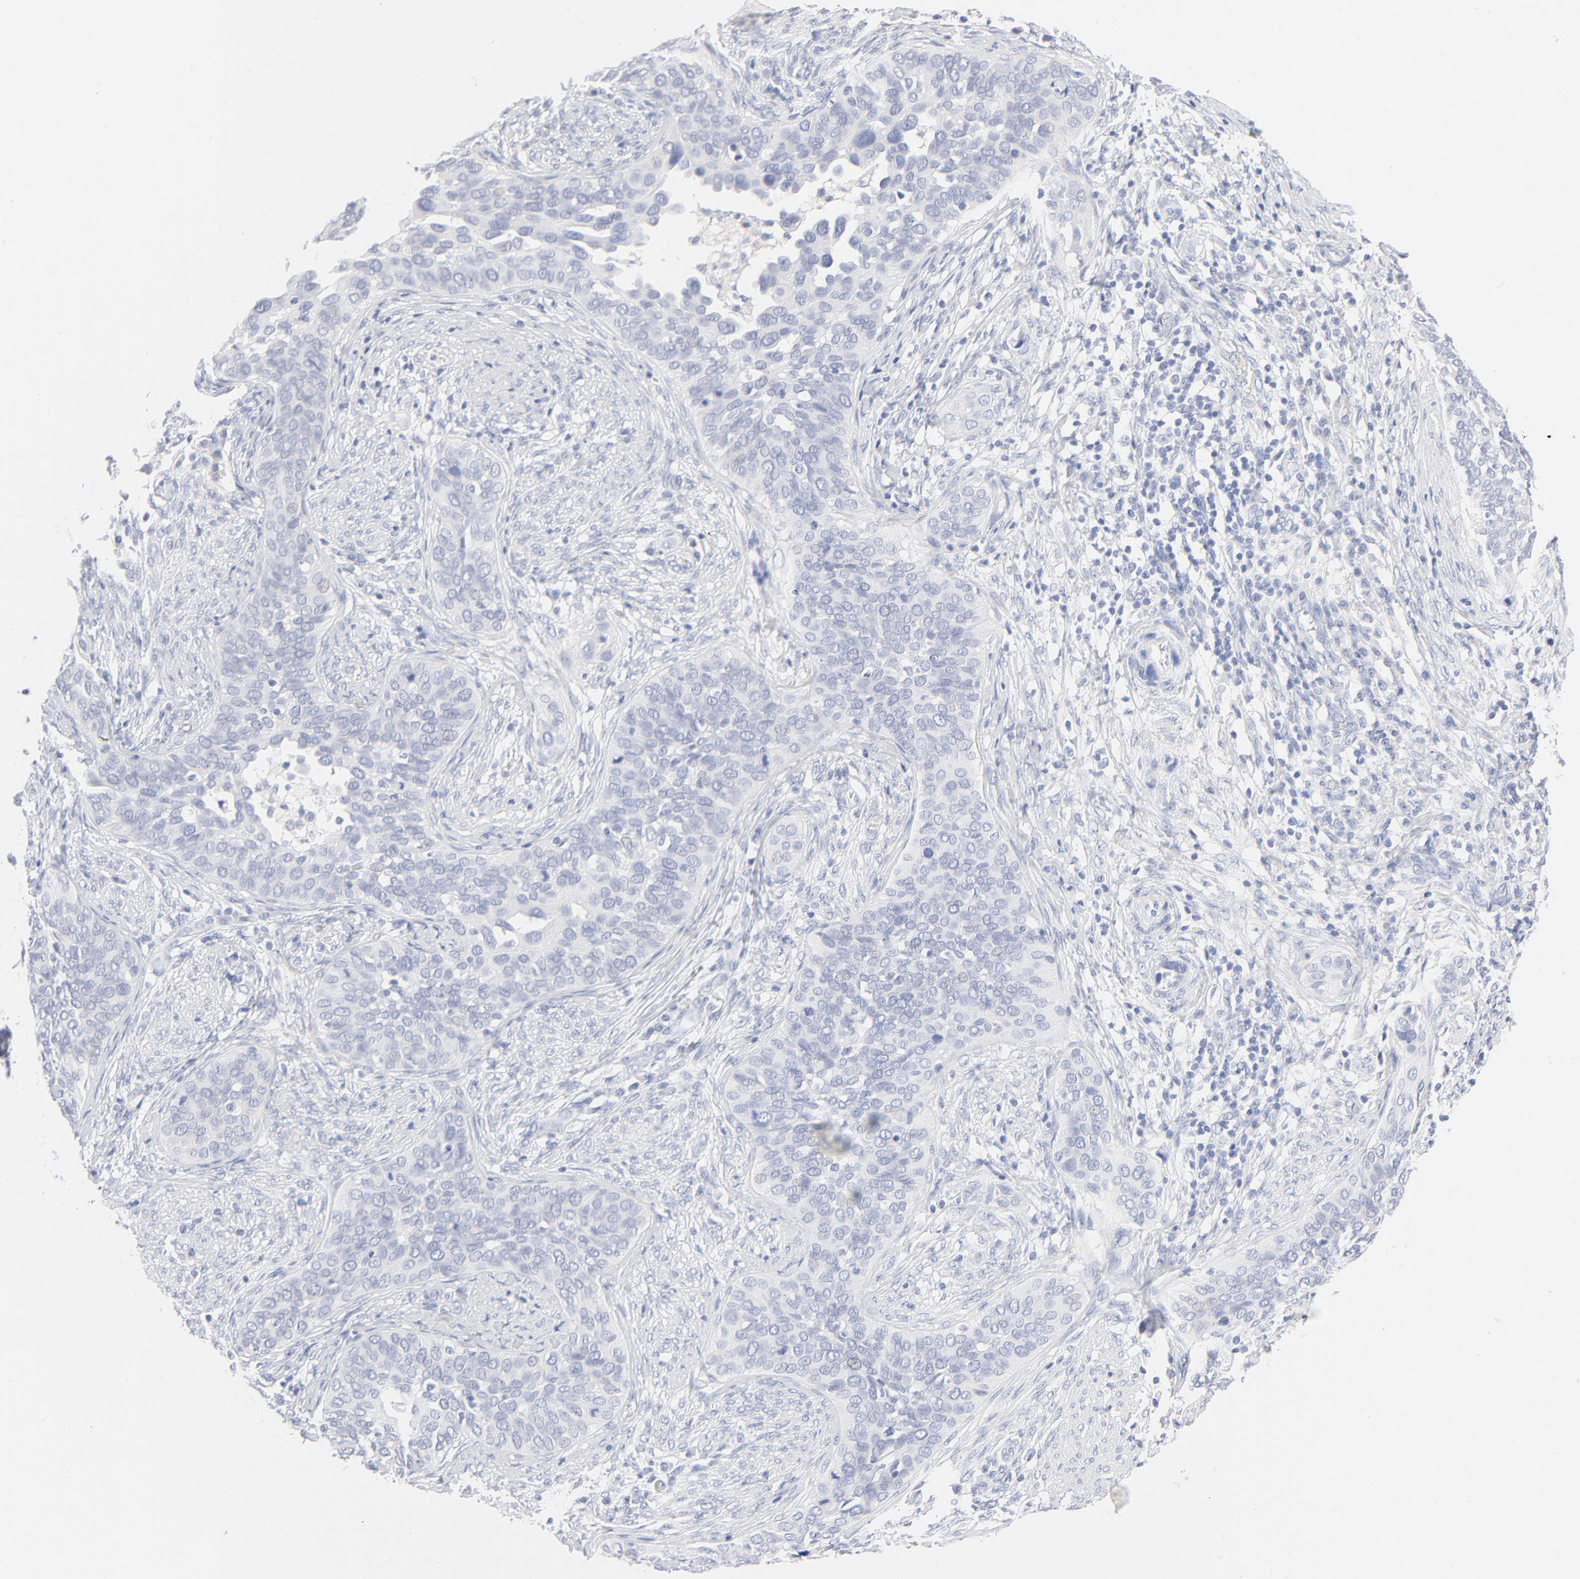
{"staining": {"intensity": "negative", "quantity": "none", "location": "none"}, "tissue": "cervical cancer", "cell_type": "Tumor cells", "image_type": "cancer", "snomed": [{"axis": "morphology", "description": "Squamous cell carcinoma, NOS"}, {"axis": "topography", "description": "Cervix"}], "caption": "Histopathology image shows no protein staining in tumor cells of squamous cell carcinoma (cervical) tissue.", "gene": "ONECUT1", "patient": {"sex": "female", "age": 31}}